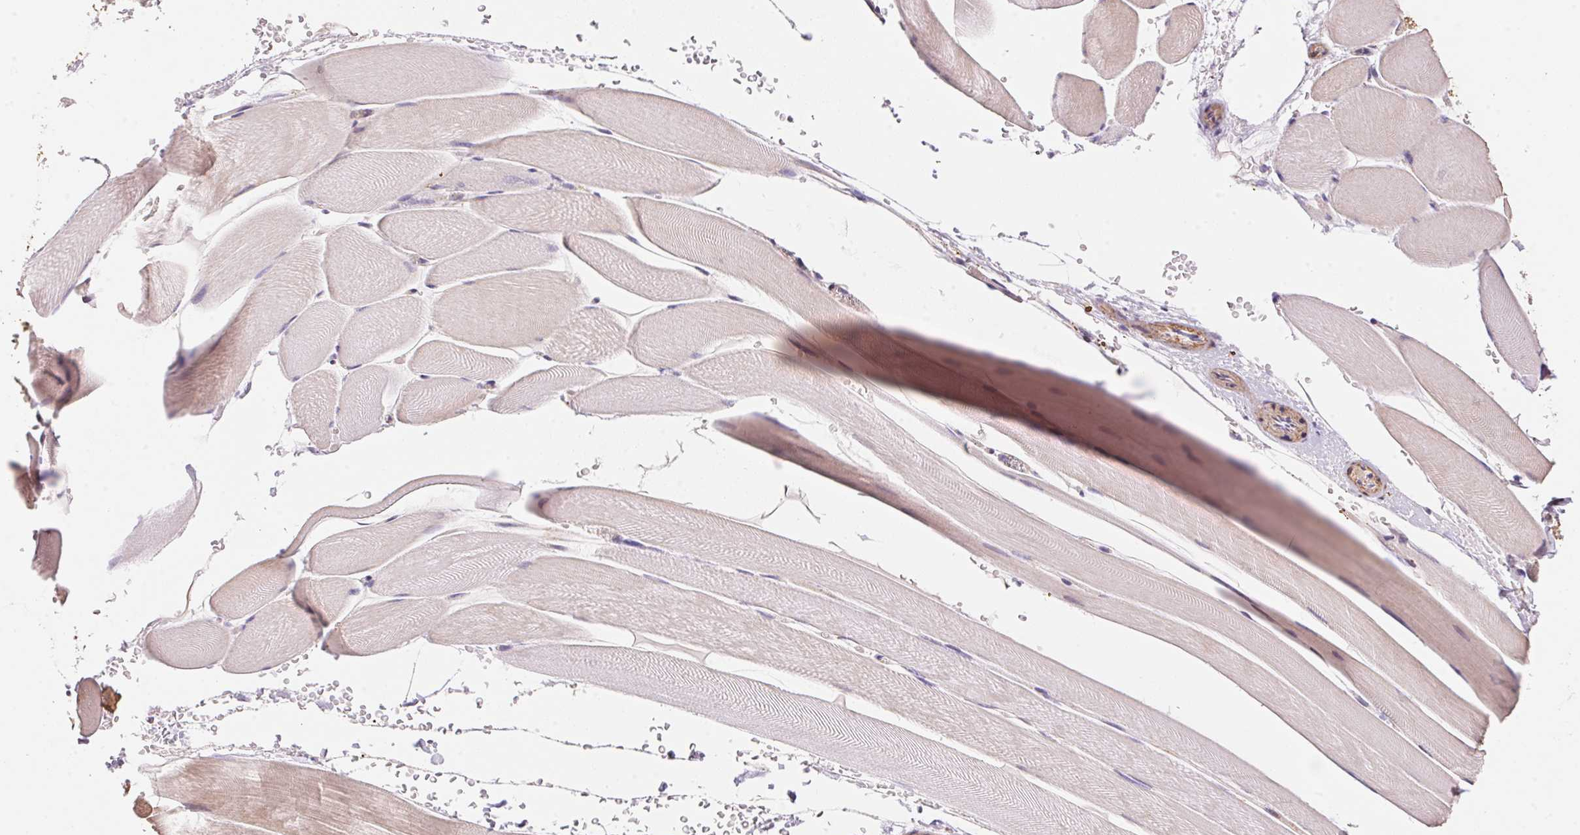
{"staining": {"intensity": "moderate", "quantity": "25%-75%", "location": "cytoplasmic/membranous"}, "tissue": "skeletal muscle", "cell_type": "Myocytes", "image_type": "normal", "snomed": [{"axis": "morphology", "description": "Normal tissue, NOS"}, {"axis": "topography", "description": "Skeletal muscle"}], "caption": "This photomicrograph demonstrates immunohistochemistry (IHC) staining of benign skeletal muscle, with medium moderate cytoplasmic/membranous staining in about 25%-75% of myocytes.", "gene": "FRAS1", "patient": {"sex": "female", "age": 37}}